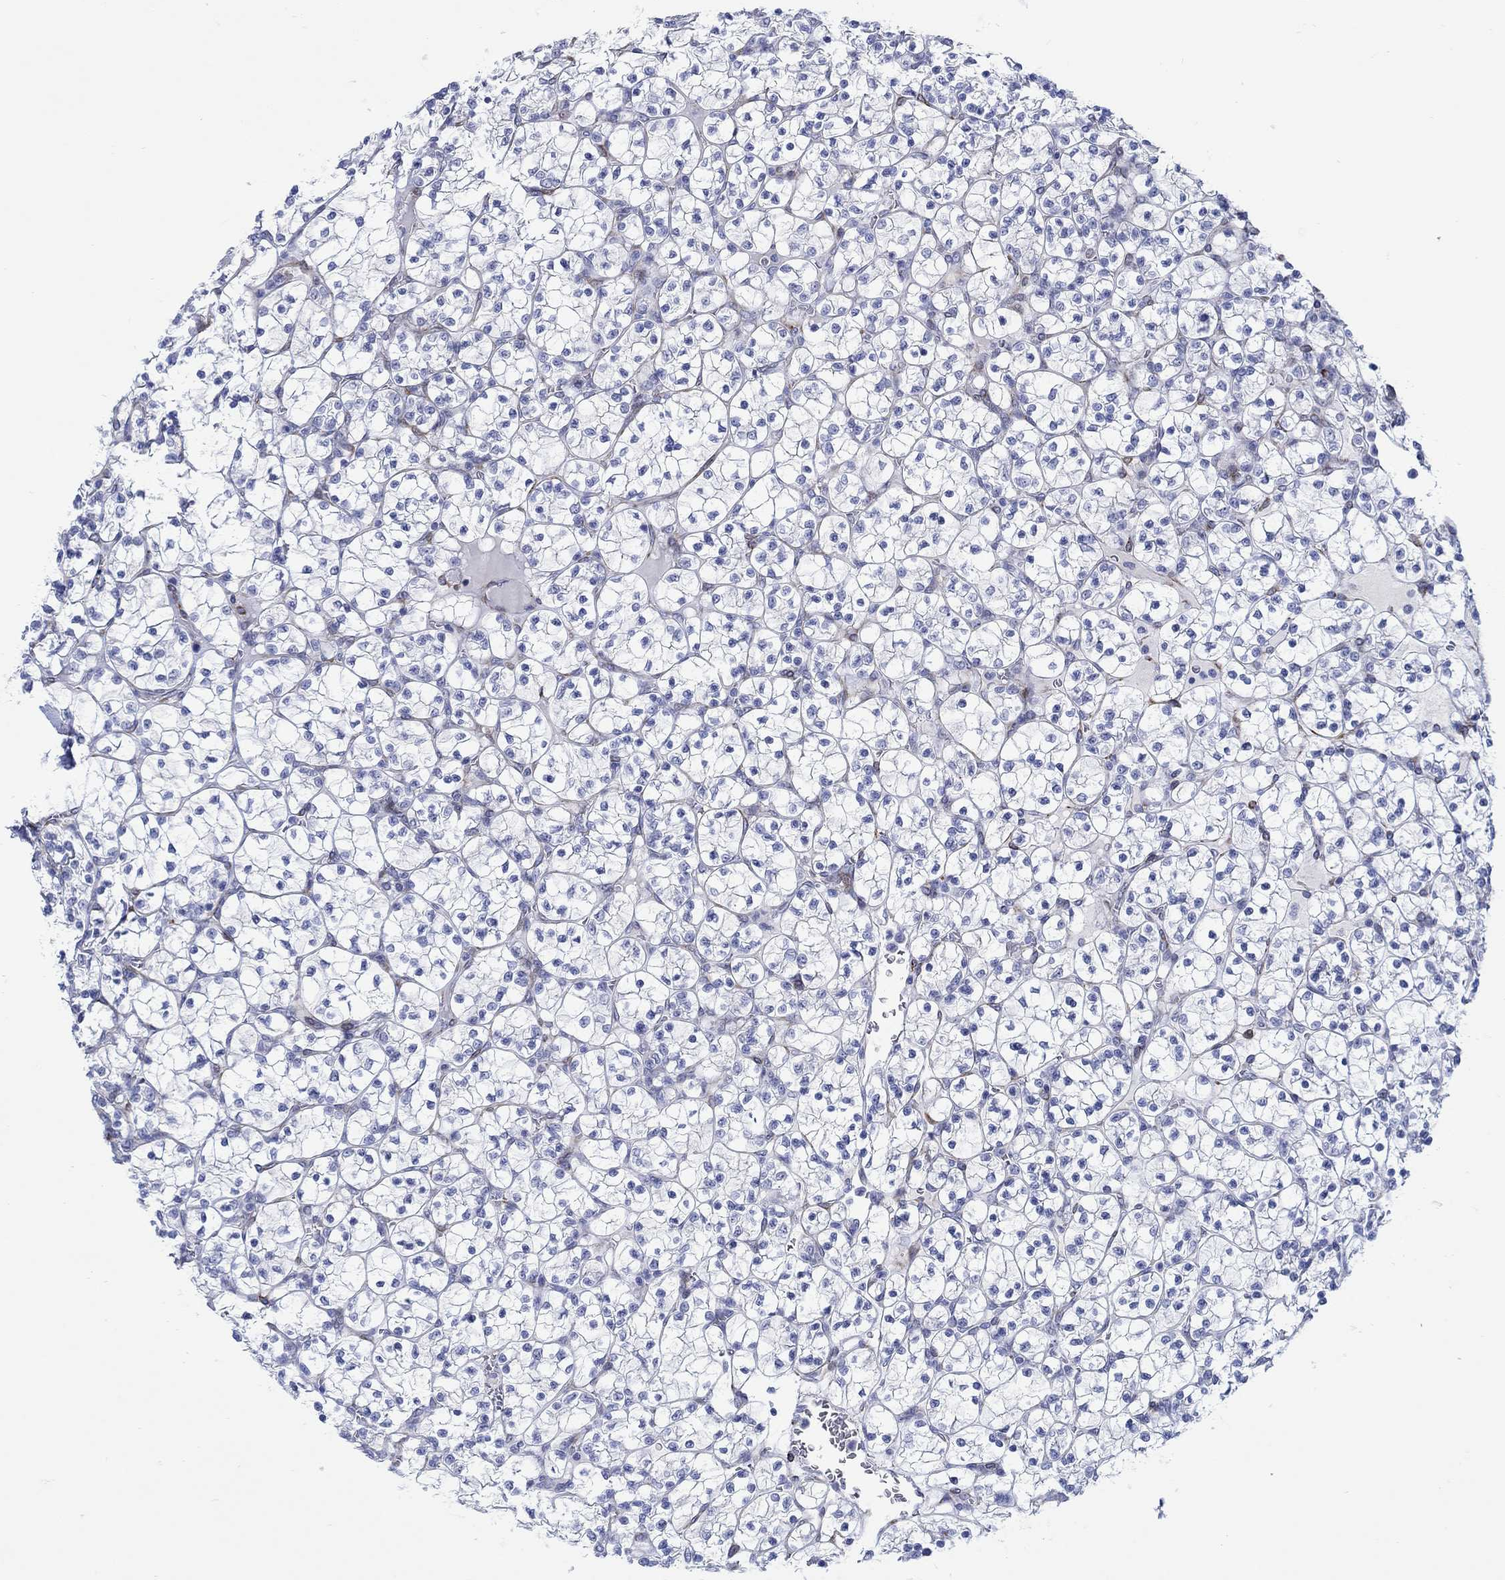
{"staining": {"intensity": "negative", "quantity": "none", "location": "none"}, "tissue": "renal cancer", "cell_type": "Tumor cells", "image_type": "cancer", "snomed": [{"axis": "morphology", "description": "Adenocarcinoma, NOS"}, {"axis": "topography", "description": "Kidney"}], "caption": "This is an IHC micrograph of renal cancer. There is no positivity in tumor cells.", "gene": "KSR2", "patient": {"sex": "female", "age": 89}}